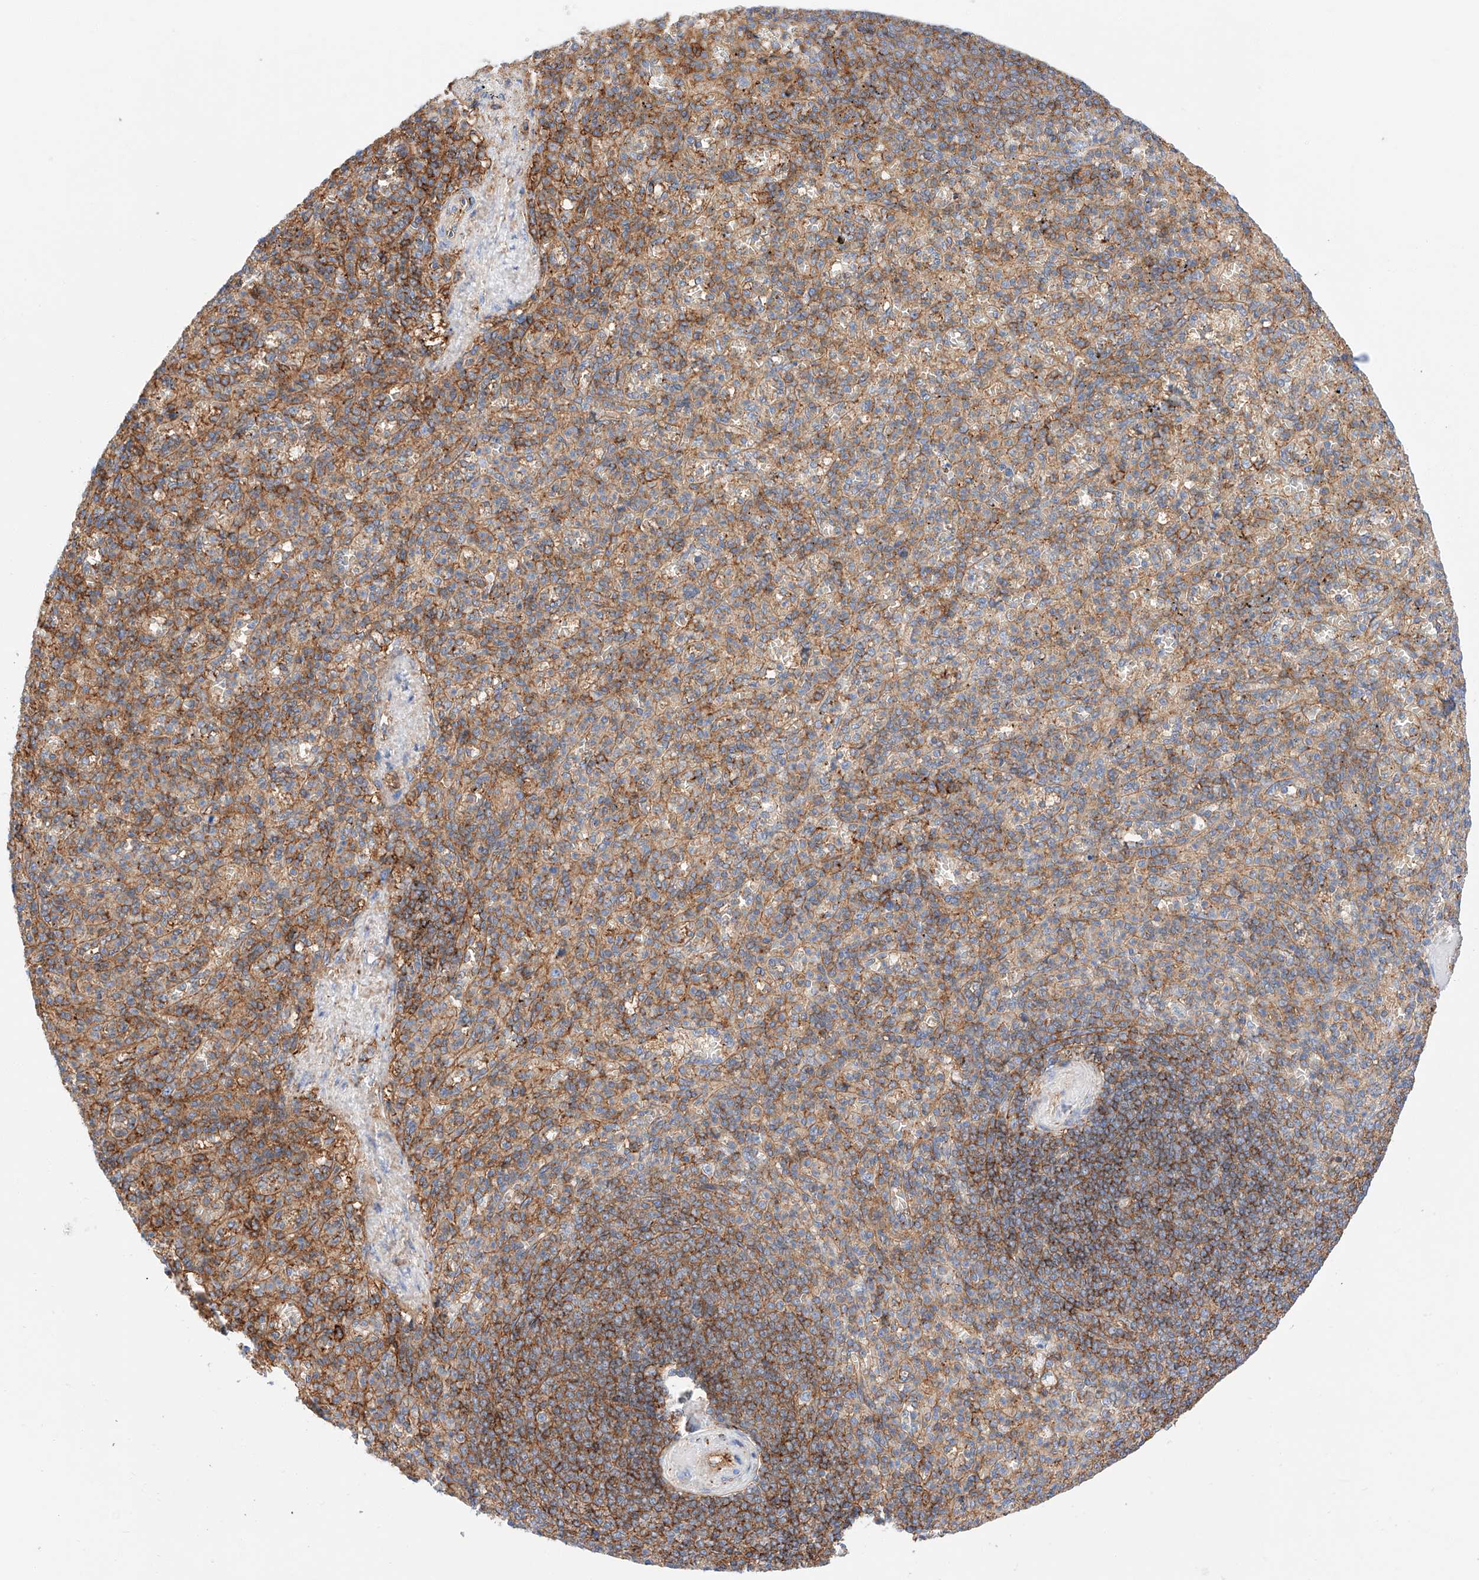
{"staining": {"intensity": "weak", "quantity": "25%-75%", "location": "cytoplasmic/membranous"}, "tissue": "spleen", "cell_type": "Cells in red pulp", "image_type": "normal", "snomed": [{"axis": "morphology", "description": "Normal tissue, NOS"}, {"axis": "topography", "description": "Spleen"}], "caption": "Immunohistochemistry of unremarkable human spleen exhibits low levels of weak cytoplasmic/membranous expression in about 25%-75% of cells in red pulp.", "gene": "ENSG00000259132", "patient": {"sex": "female", "age": 74}}